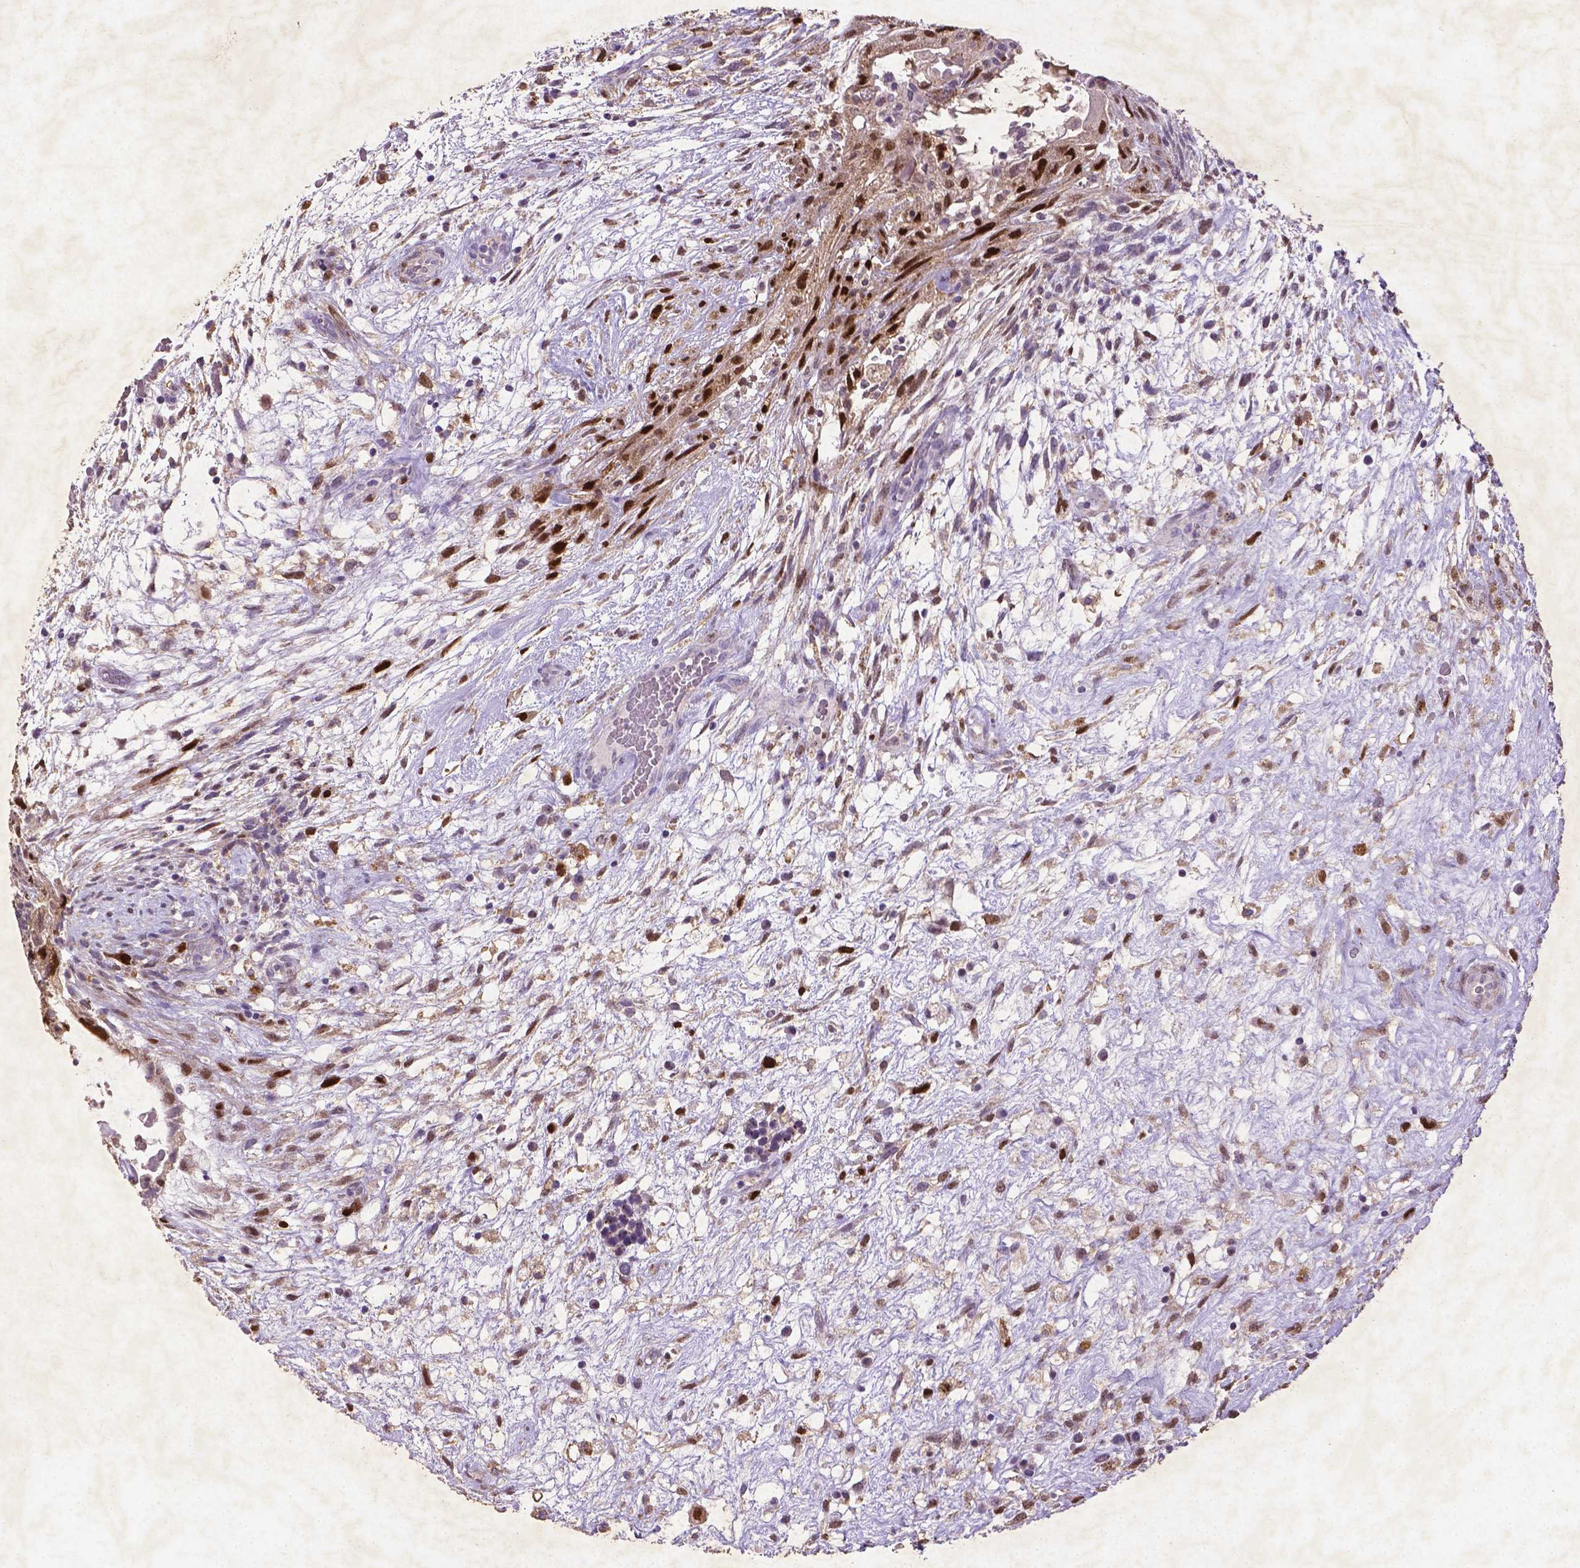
{"staining": {"intensity": "moderate", "quantity": "25%-75%", "location": "cytoplasmic/membranous,nuclear"}, "tissue": "testis cancer", "cell_type": "Tumor cells", "image_type": "cancer", "snomed": [{"axis": "morphology", "description": "Normal tissue, NOS"}, {"axis": "morphology", "description": "Carcinoma, Embryonal, NOS"}, {"axis": "topography", "description": "Testis"}], "caption": "Human testis embryonal carcinoma stained with a brown dye shows moderate cytoplasmic/membranous and nuclear positive expression in about 25%-75% of tumor cells.", "gene": "CDKN1A", "patient": {"sex": "male", "age": 32}}